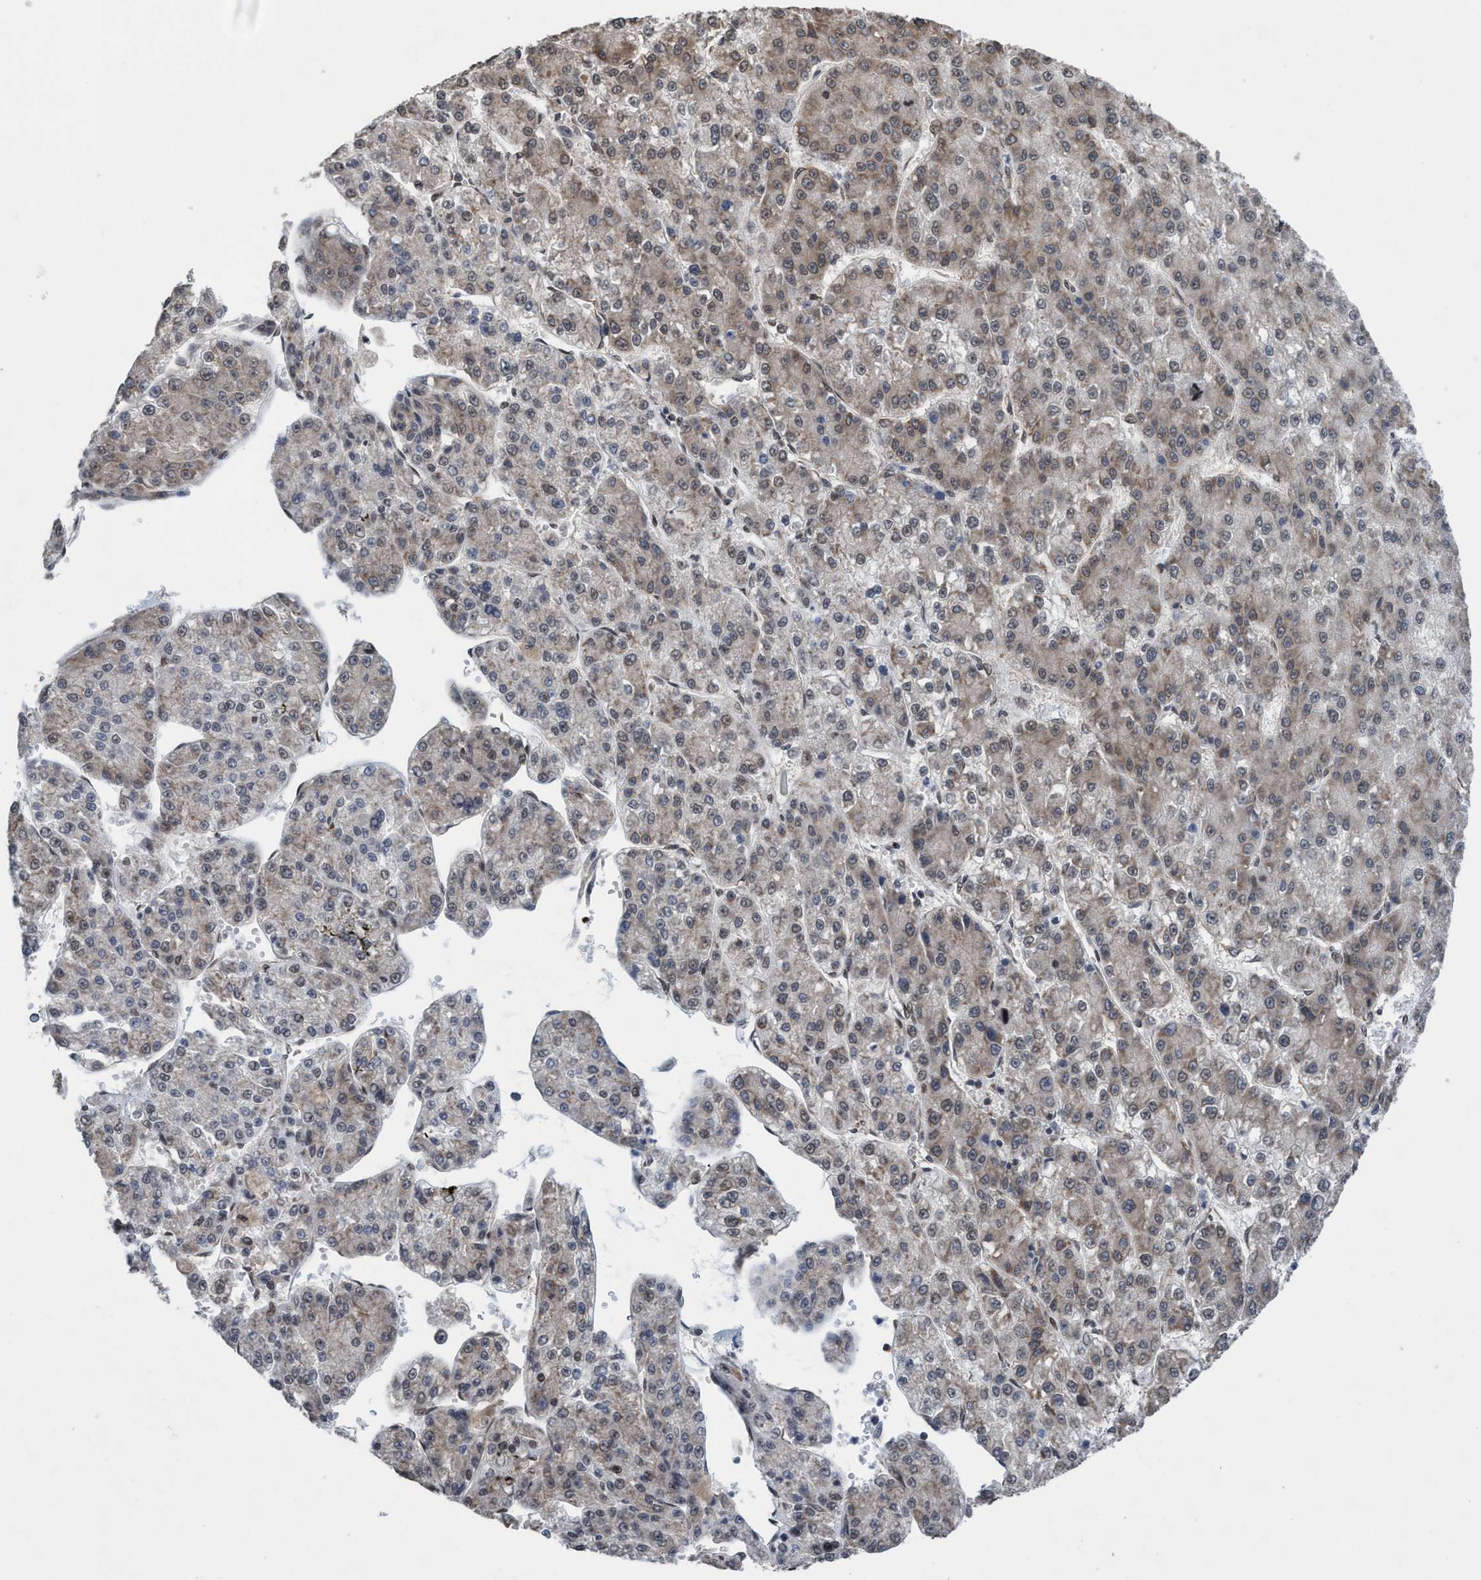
{"staining": {"intensity": "weak", "quantity": "25%-75%", "location": "cytoplasmic/membranous"}, "tissue": "liver cancer", "cell_type": "Tumor cells", "image_type": "cancer", "snomed": [{"axis": "morphology", "description": "Carcinoma, Hepatocellular, NOS"}, {"axis": "topography", "description": "Liver"}], "caption": "Human liver cancer (hepatocellular carcinoma) stained for a protein (brown) shows weak cytoplasmic/membranous positive staining in approximately 25%-75% of tumor cells.", "gene": "METAP2", "patient": {"sex": "female", "age": 73}}